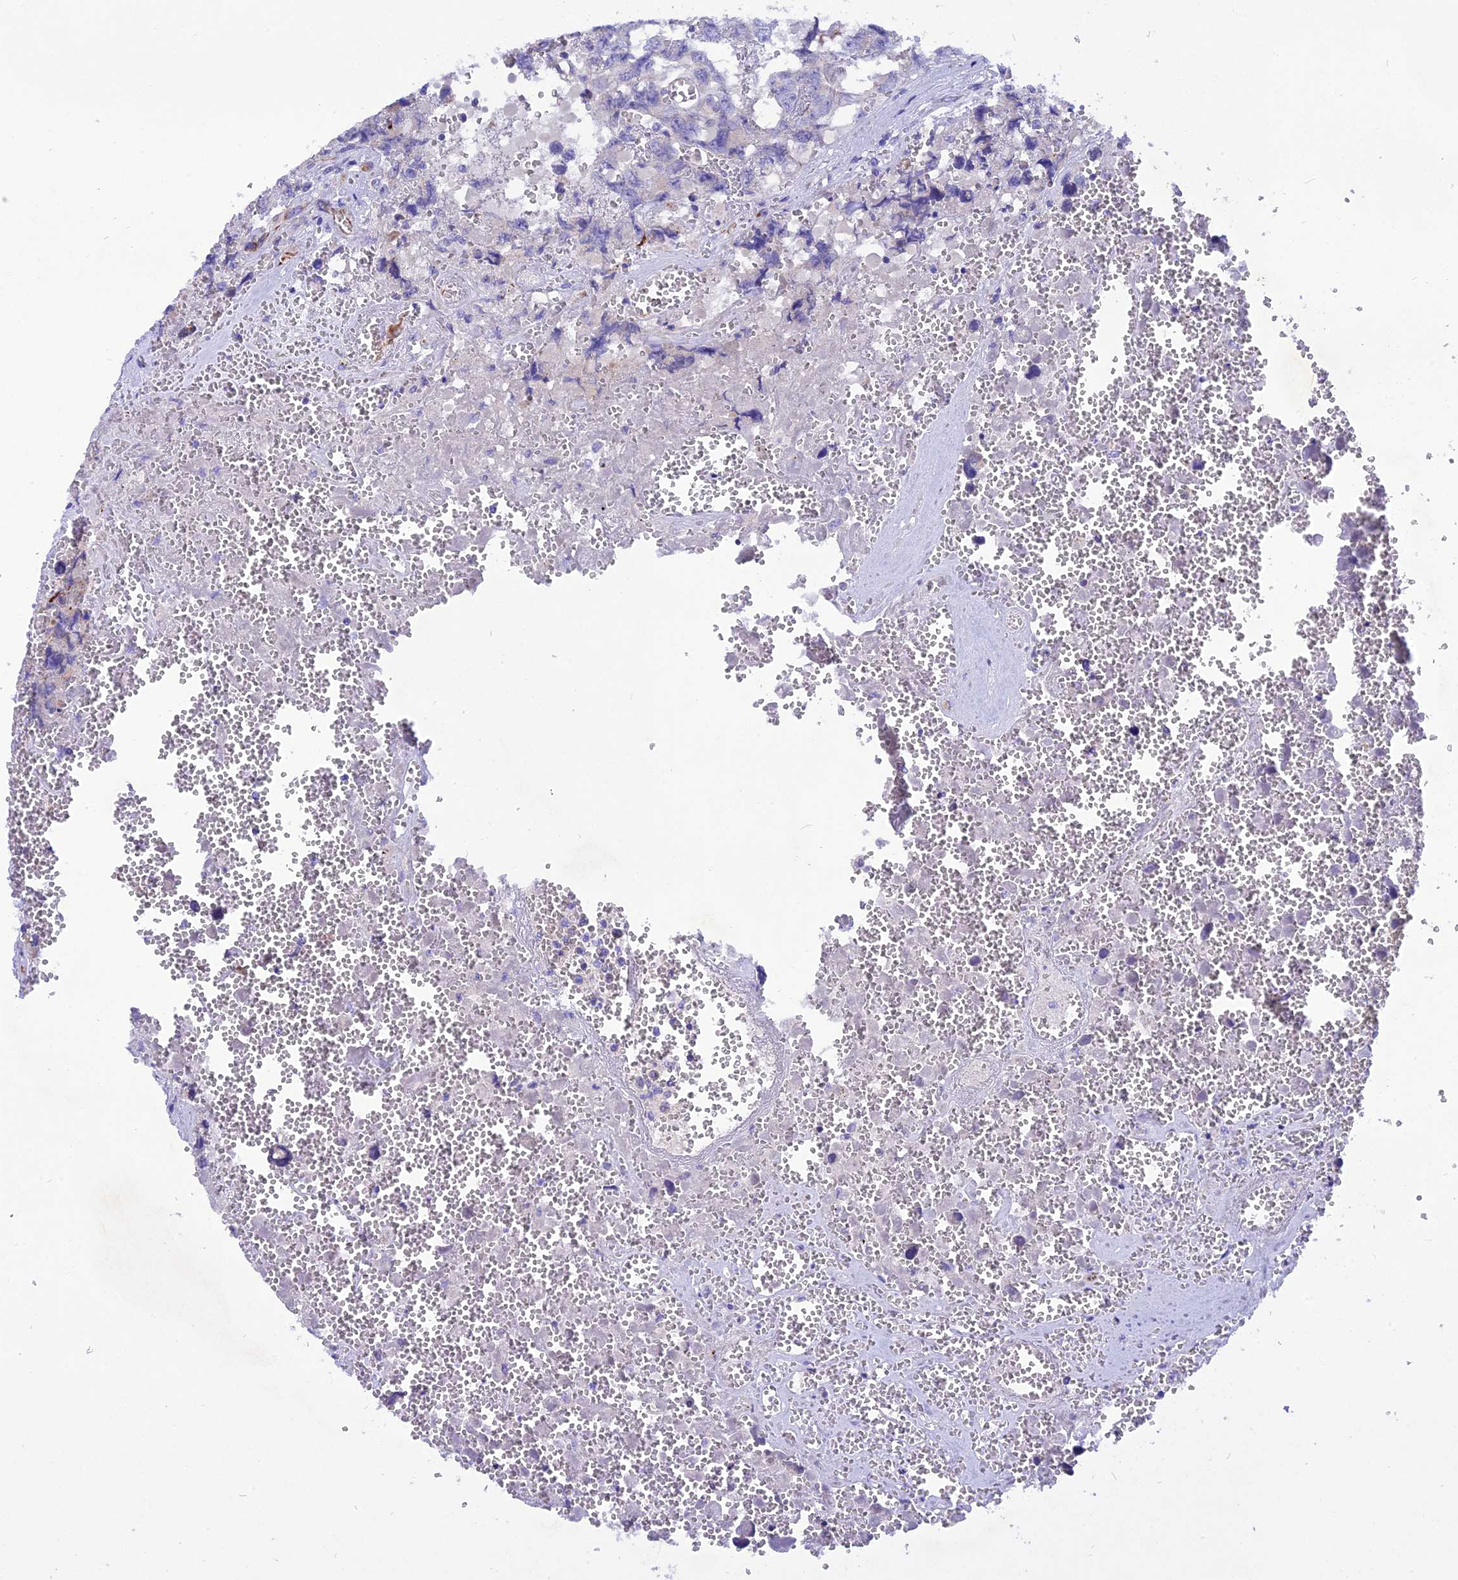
{"staining": {"intensity": "negative", "quantity": "none", "location": "none"}, "tissue": "testis cancer", "cell_type": "Tumor cells", "image_type": "cancer", "snomed": [{"axis": "morphology", "description": "Carcinoma, Embryonal, NOS"}, {"axis": "topography", "description": "Testis"}], "caption": "Immunohistochemical staining of human testis cancer shows no significant positivity in tumor cells. (DAB (3,3'-diaminobenzidine) IHC with hematoxylin counter stain).", "gene": "TMEM138", "patient": {"sex": "male", "age": 31}}